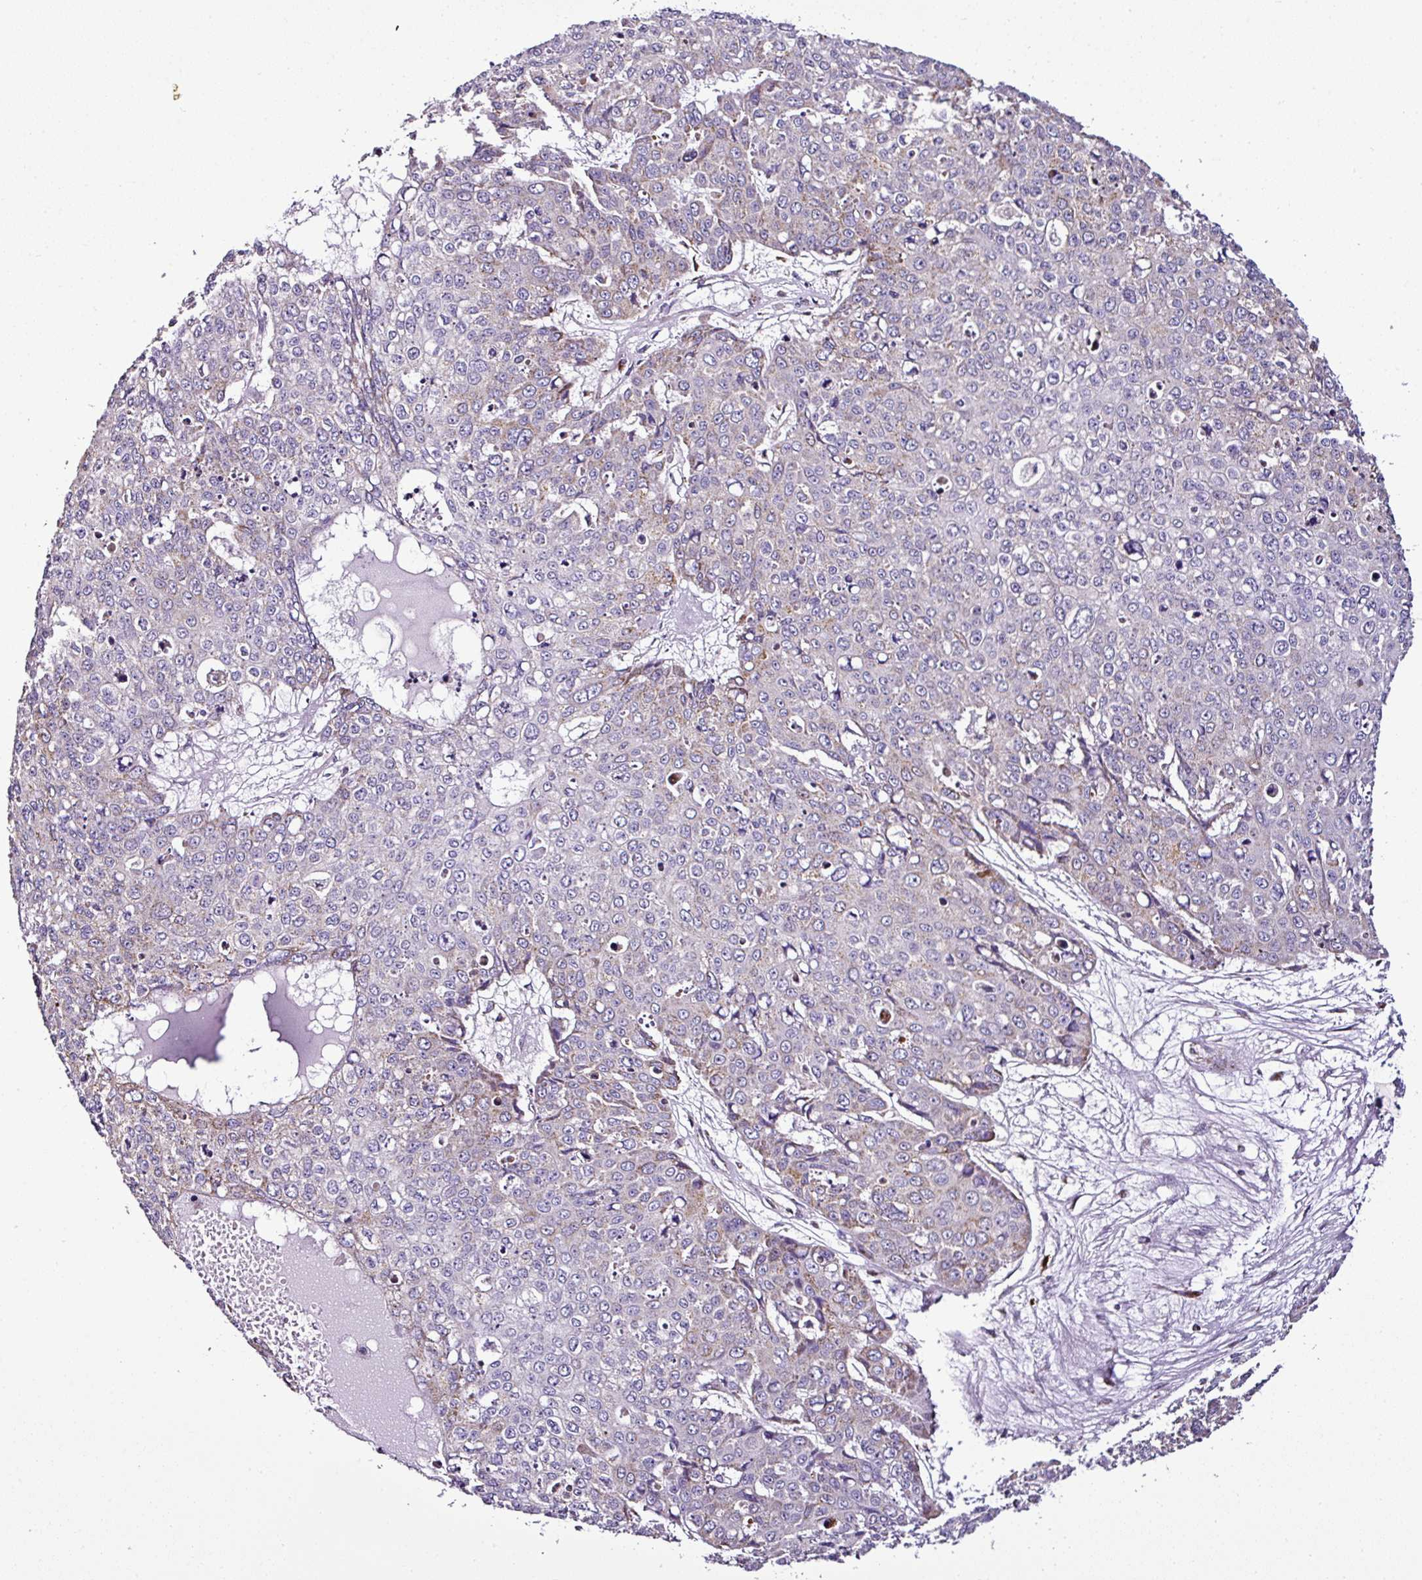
{"staining": {"intensity": "weak", "quantity": "<25%", "location": "cytoplasmic/membranous"}, "tissue": "skin cancer", "cell_type": "Tumor cells", "image_type": "cancer", "snomed": [{"axis": "morphology", "description": "Squamous cell carcinoma, NOS"}, {"axis": "topography", "description": "Skin"}], "caption": "Immunohistochemistry of skin squamous cell carcinoma reveals no staining in tumor cells. The staining was performed using DAB to visualize the protein expression in brown, while the nuclei were stained in blue with hematoxylin (Magnification: 20x).", "gene": "DPAGT1", "patient": {"sex": "male", "age": 71}}